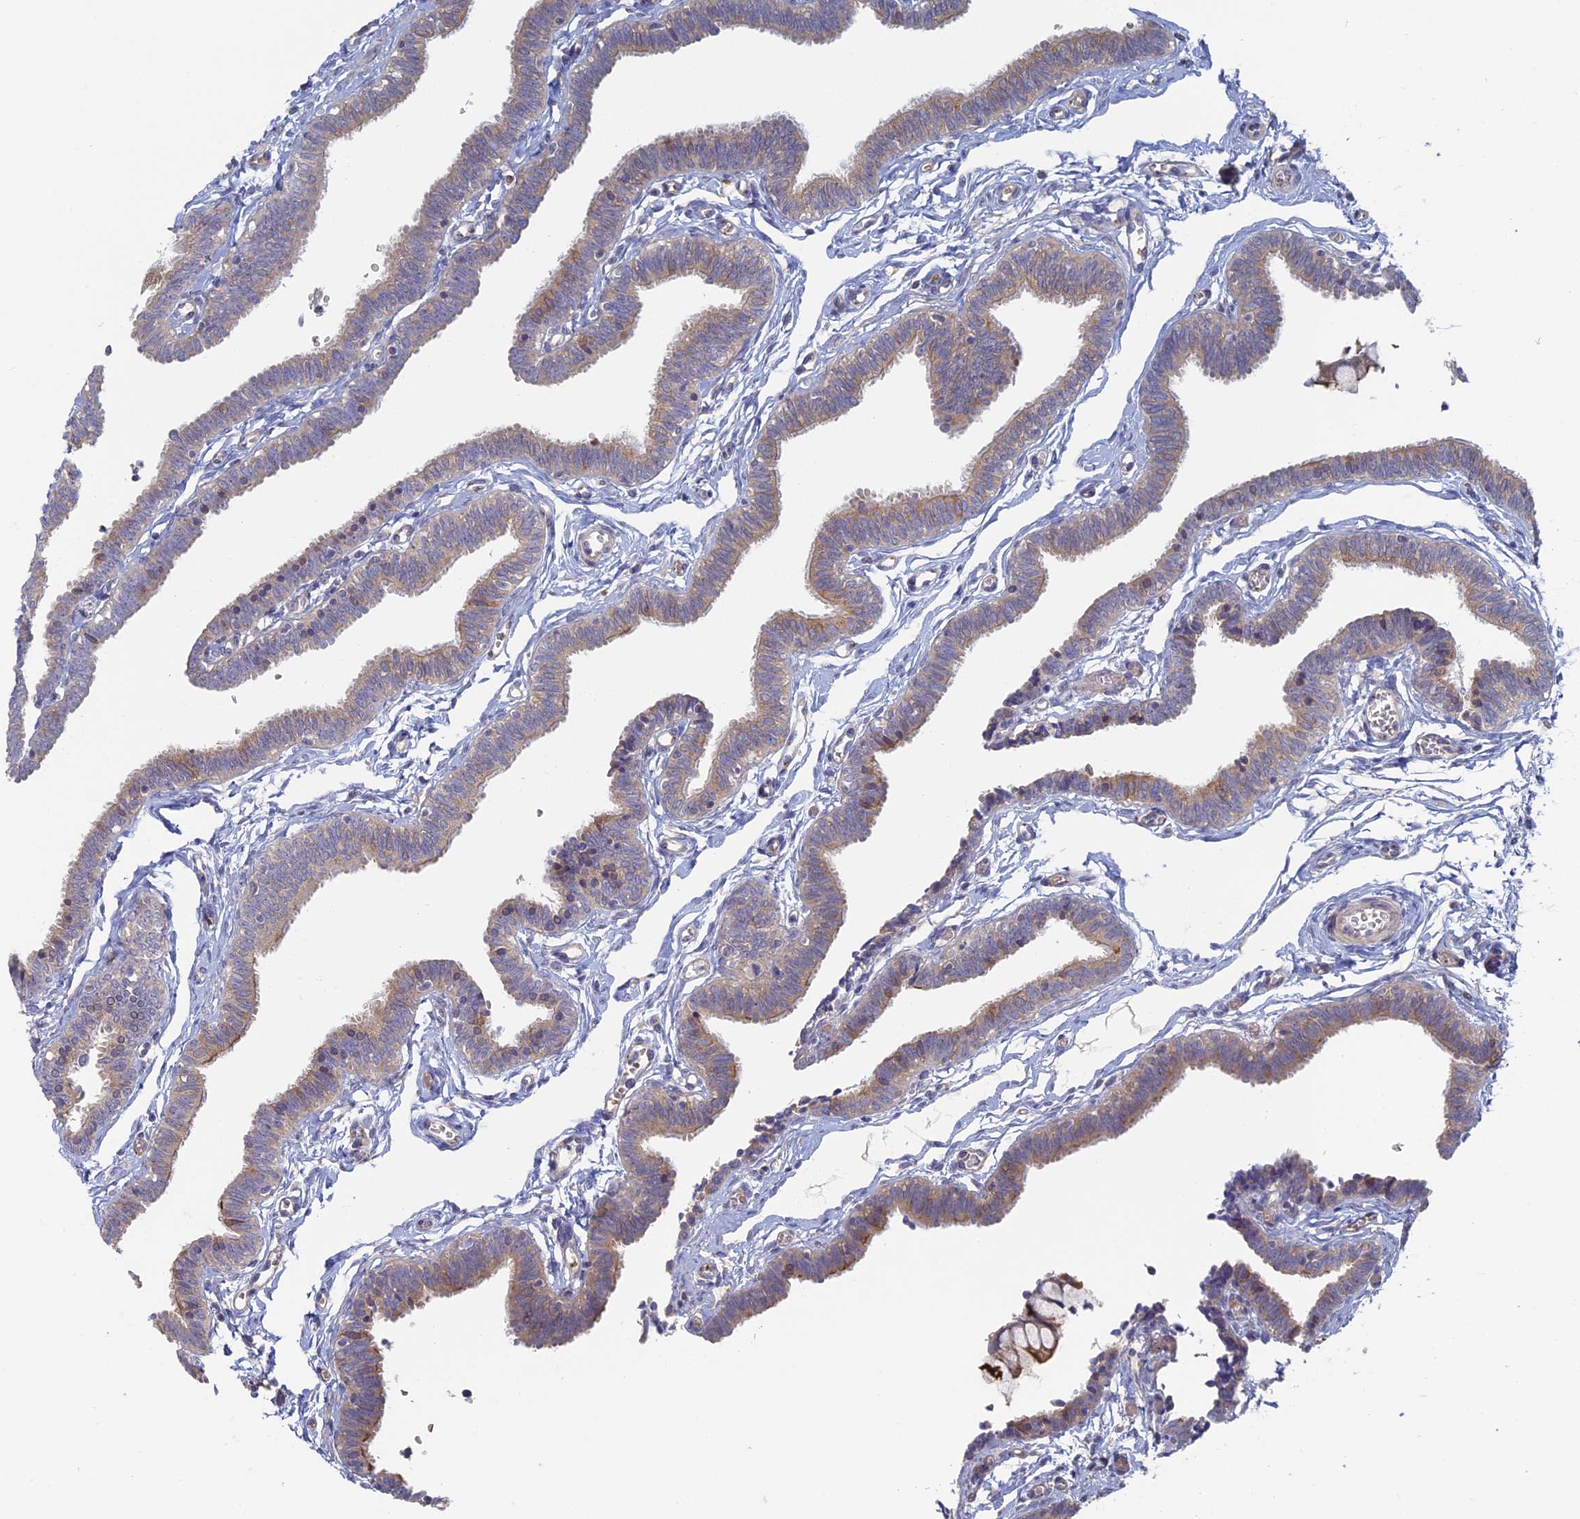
{"staining": {"intensity": "strong", "quantity": "25%-75%", "location": "cytoplasmic/membranous"}, "tissue": "fallopian tube", "cell_type": "Glandular cells", "image_type": "normal", "snomed": [{"axis": "morphology", "description": "Normal tissue, NOS"}, {"axis": "topography", "description": "Fallopian tube"}, {"axis": "topography", "description": "Ovary"}], "caption": "Protein analysis of unremarkable fallopian tube displays strong cytoplasmic/membranous staining in approximately 25%-75% of glandular cells.", "gene": "TBC1D30", "patient": {"sex": "female", "age": 23}}